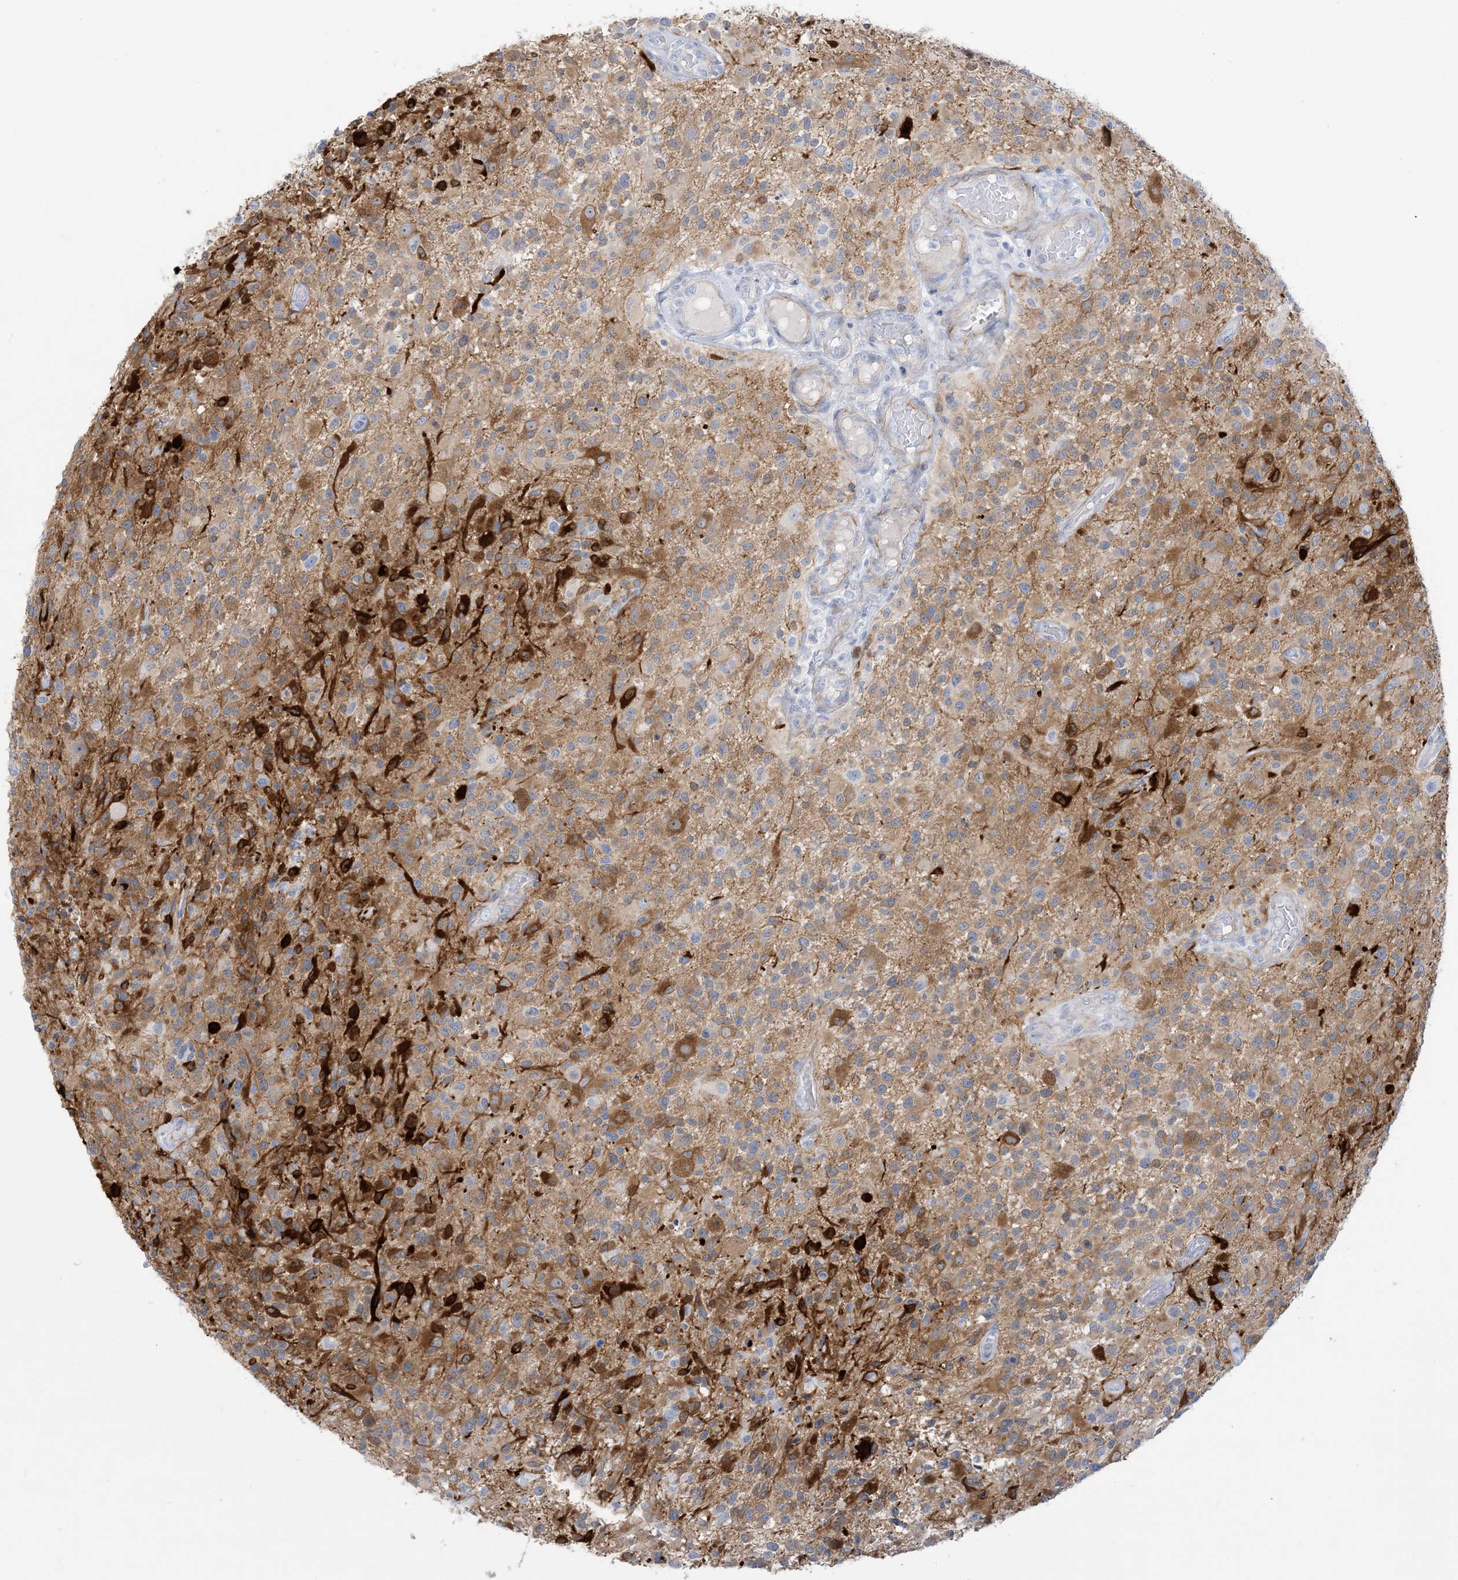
{"staining": {"intensity": "strong", "quantity": "25%-75%", "location": "cytoplasmic/membranous"}, "tissue": "glioma", "cell_type": "Tumor cells", "image_type": "cancer", "snomed": [{"axis": "morphology", "description": "Glioma, malignant, High grade"}, {"axis": "morphology", "description": "Glioblastoma, NOS"}, {"axis": "topography", "description": "Brain"}], "caption": "Immunohistochemical staining of human glioma reveals high levels of strong cytoplasmic/membranous positivity in about 25%-75% of tumor cells.", "gene": "MARS2", "patient": {"sex": "male", "age": 60}}